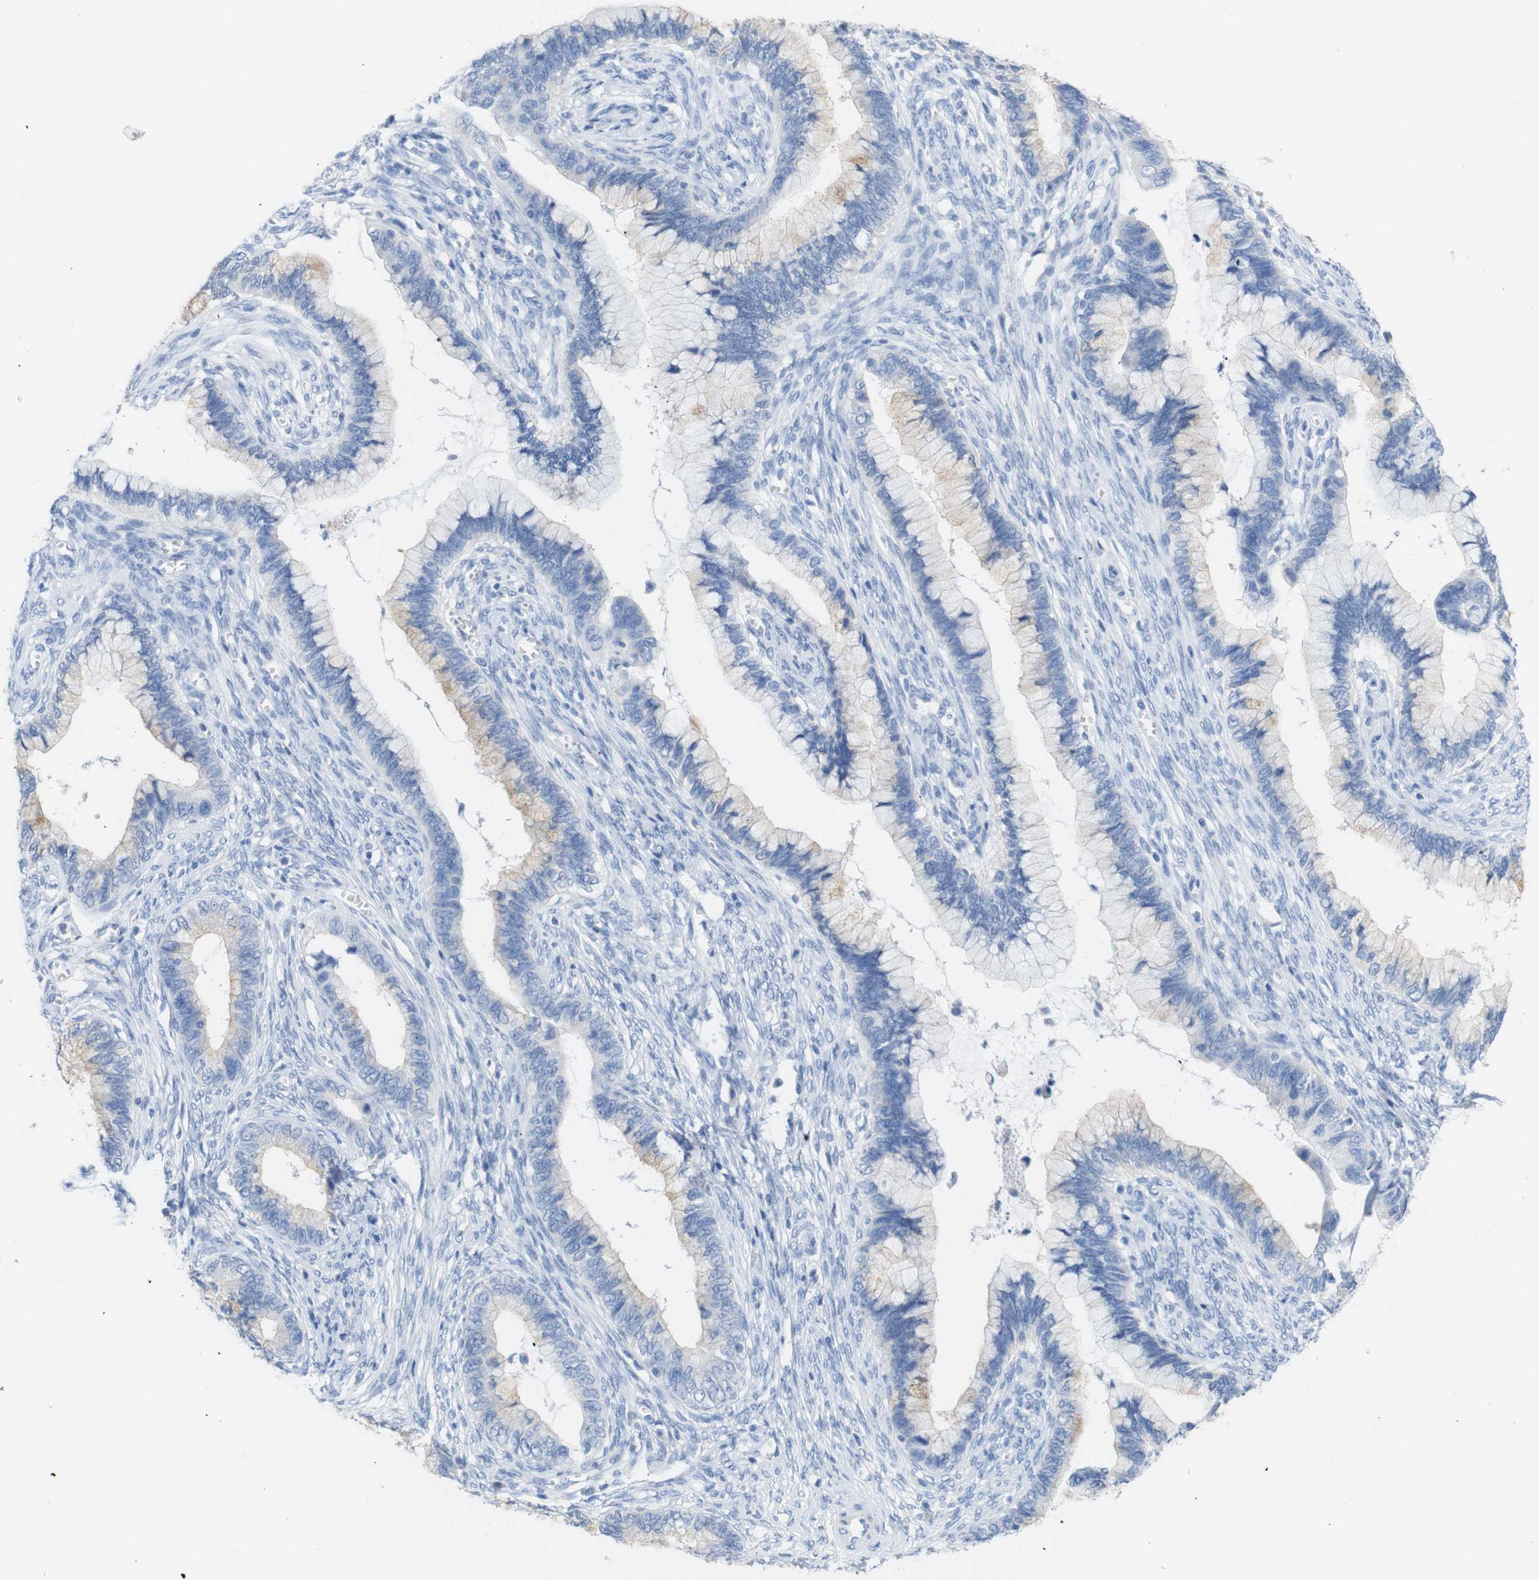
{"staining": {"intensity": "weak", "quantity": "<25%", "location": "cytoplasmic/membranous"}, "tissue": "cervical cancer", "cell_type": "Tumor cells", "image_type": "cancer", "snomed": [{"axis": "morphology", "description": "Adenocarcinoma, NOS"}, {"axis": "topography", "description": "Cervix"}], "caption": "Tumor cells are negative for protein expression in human cervical cancer.", "gene": "LAG3", "patient": {"sex": "female", "age": 44}}